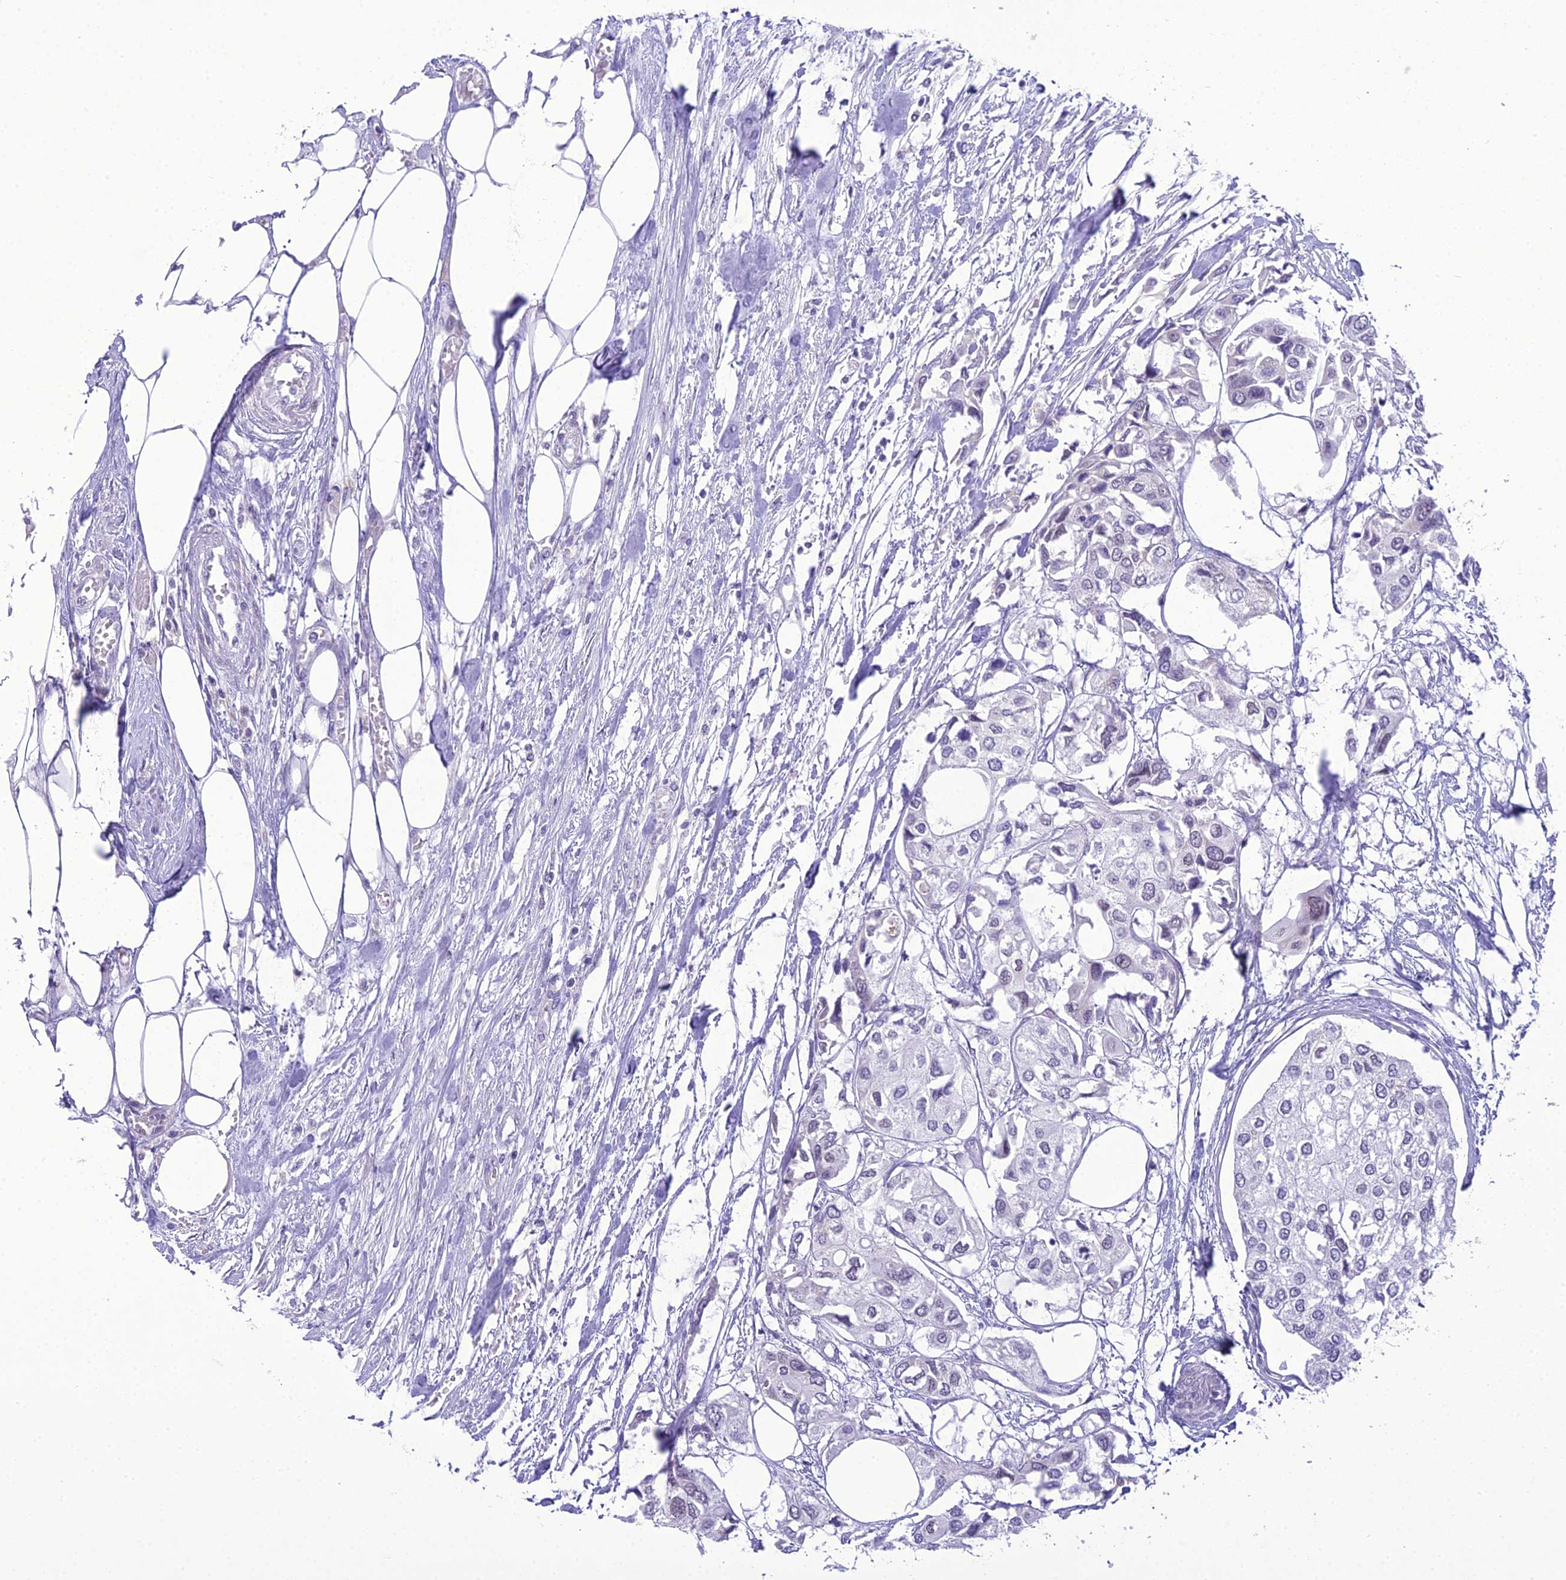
{"staining": {"intensity": "negative", "quantity": "none", "location": "none"}, "tissue": "urothelial cancer", "cell_type": "Tumor cells", "image_type": "cancer", "snomed": [{"axis": "morphology", "description": "Urothelial carcinoma, High grade"}, {"axis": "topography", "description": "Urinary bladder"}], "caption": "Tumor cells show no significant staining in urothelial cancer.", "gene": "B9D2", "patient": {"sex": "male", "age": 64}}